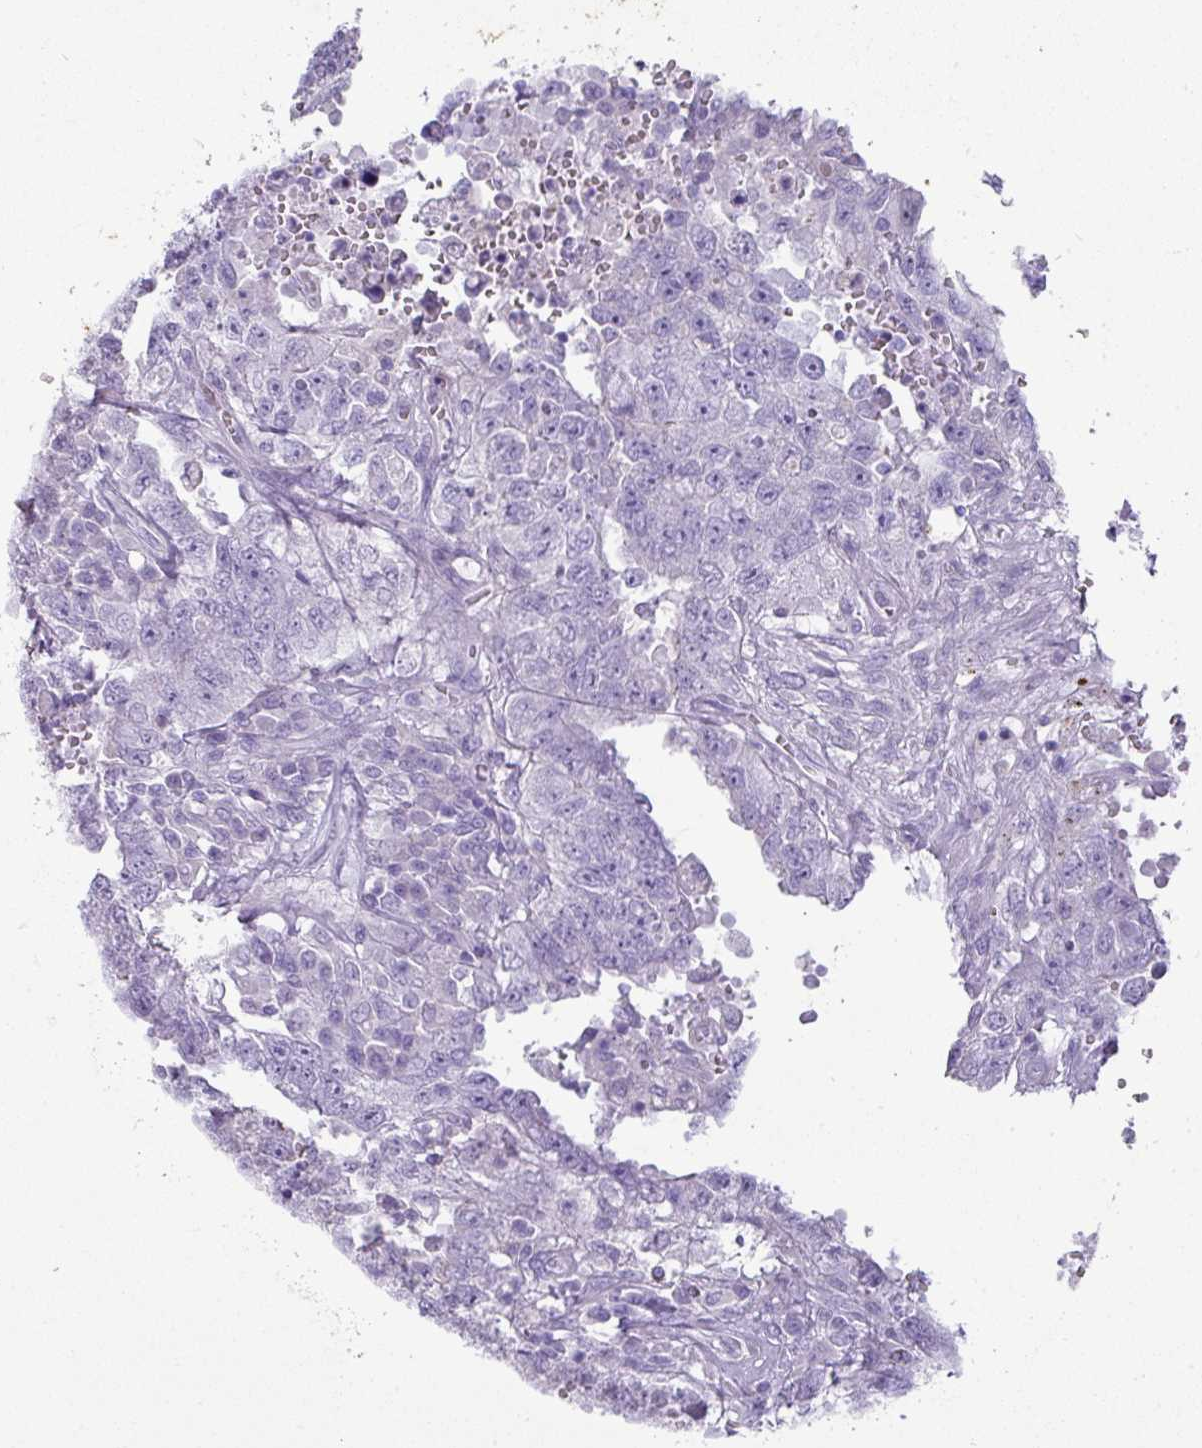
{"staining": {"intensity": "negative", "quantity": "none", "location": "none"}, "tissue": "testis cancer", "cell_type": "Tumor cells", "image_type": "cancer", "snomed": [{"axis": "morphology", "description": "Carcinoma, Embryonal, NOS"}, {"axis": "topography", "description": "Testis"}], "caption": "Testis embryonal carcinoma stained for a protein using immunohistochemistry (IHC) demonstrates no staining tumor cells.", "gene": "GSTA3", "patient": {"sex": "male", "age": 26}}